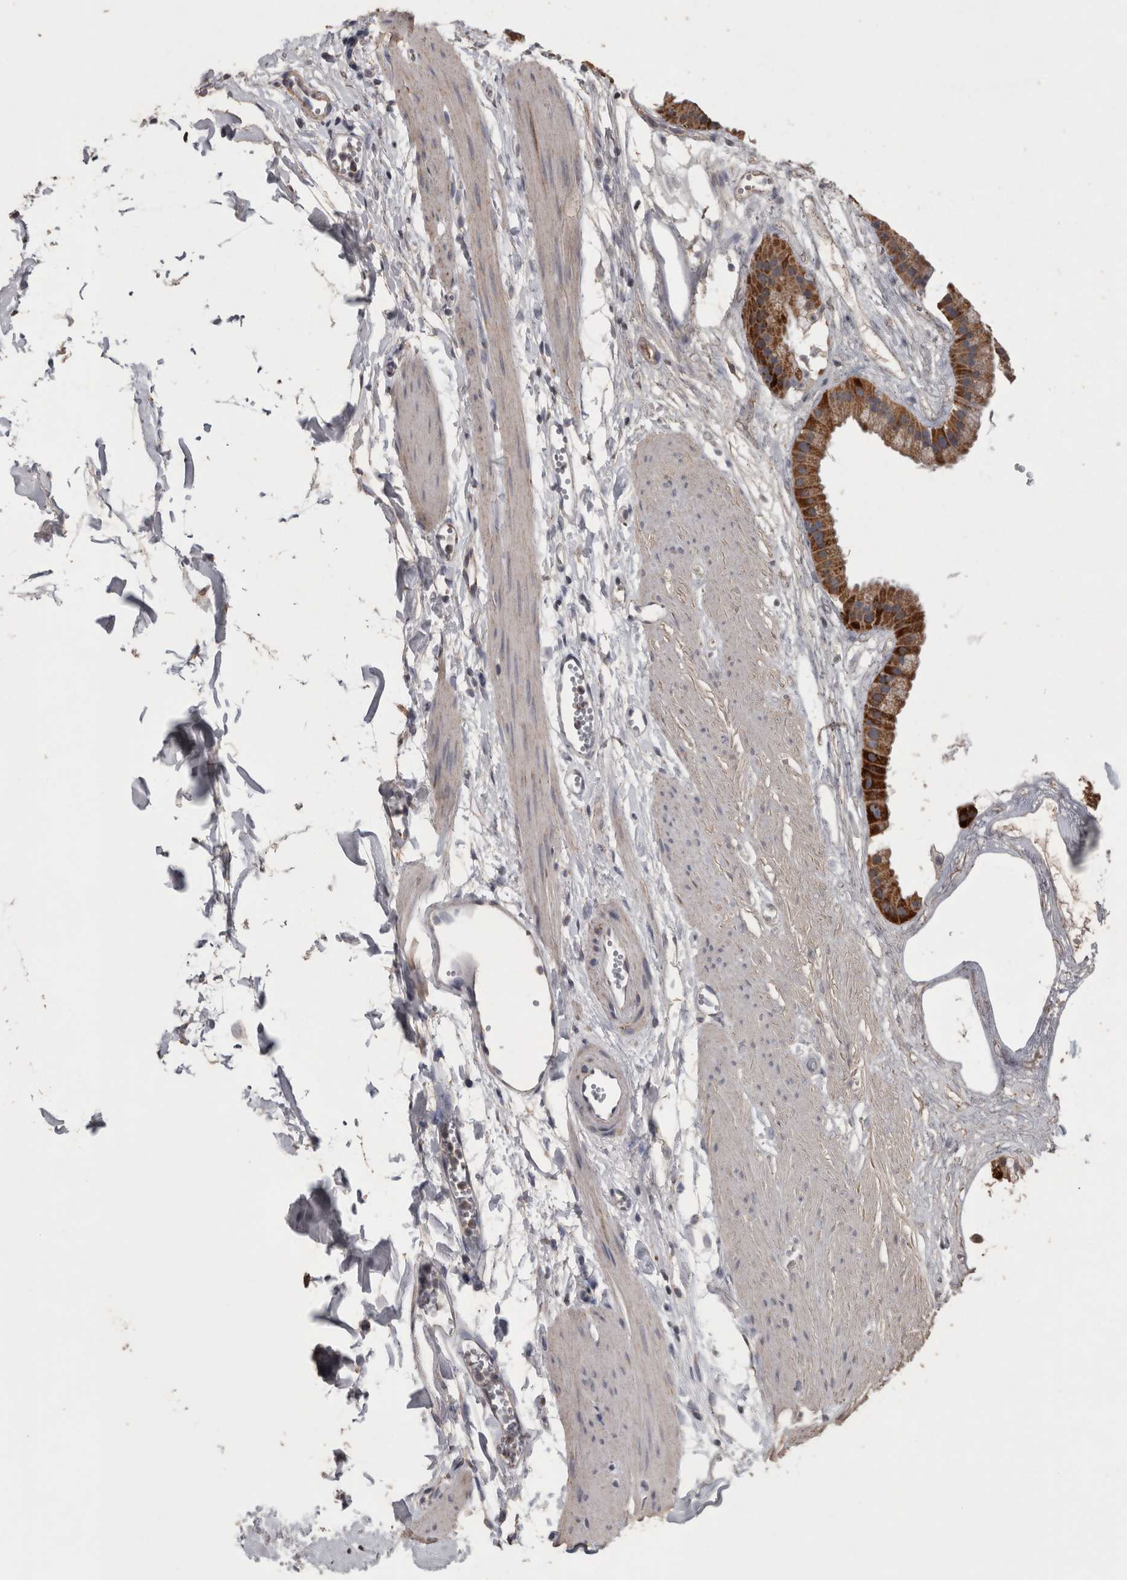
{"staining": {"intensity": "strong", "quantity": ">75%", "location": "cytoplasmic/membranous"}, "tissue": "gallbladder", "cell_type": "Glandular cells", "image_type": "normal", "snomed": [{"axis": "morphology", "description": "Normal tissue, NOS"}, {"axis": "topography", "description": "Gallbladder"}], "caption": "Immunohistochemical staining of normal gallbladder displays strong cytoplasmic/membranous protein staining in approximately >75% of glandular cells. (DAB (3,3'-diaminobenzidine) IHC, brown staining for protein, blue staining for nuclei).", "gene": "ACADM", "patient": {"sex": "female", "age": 64}}